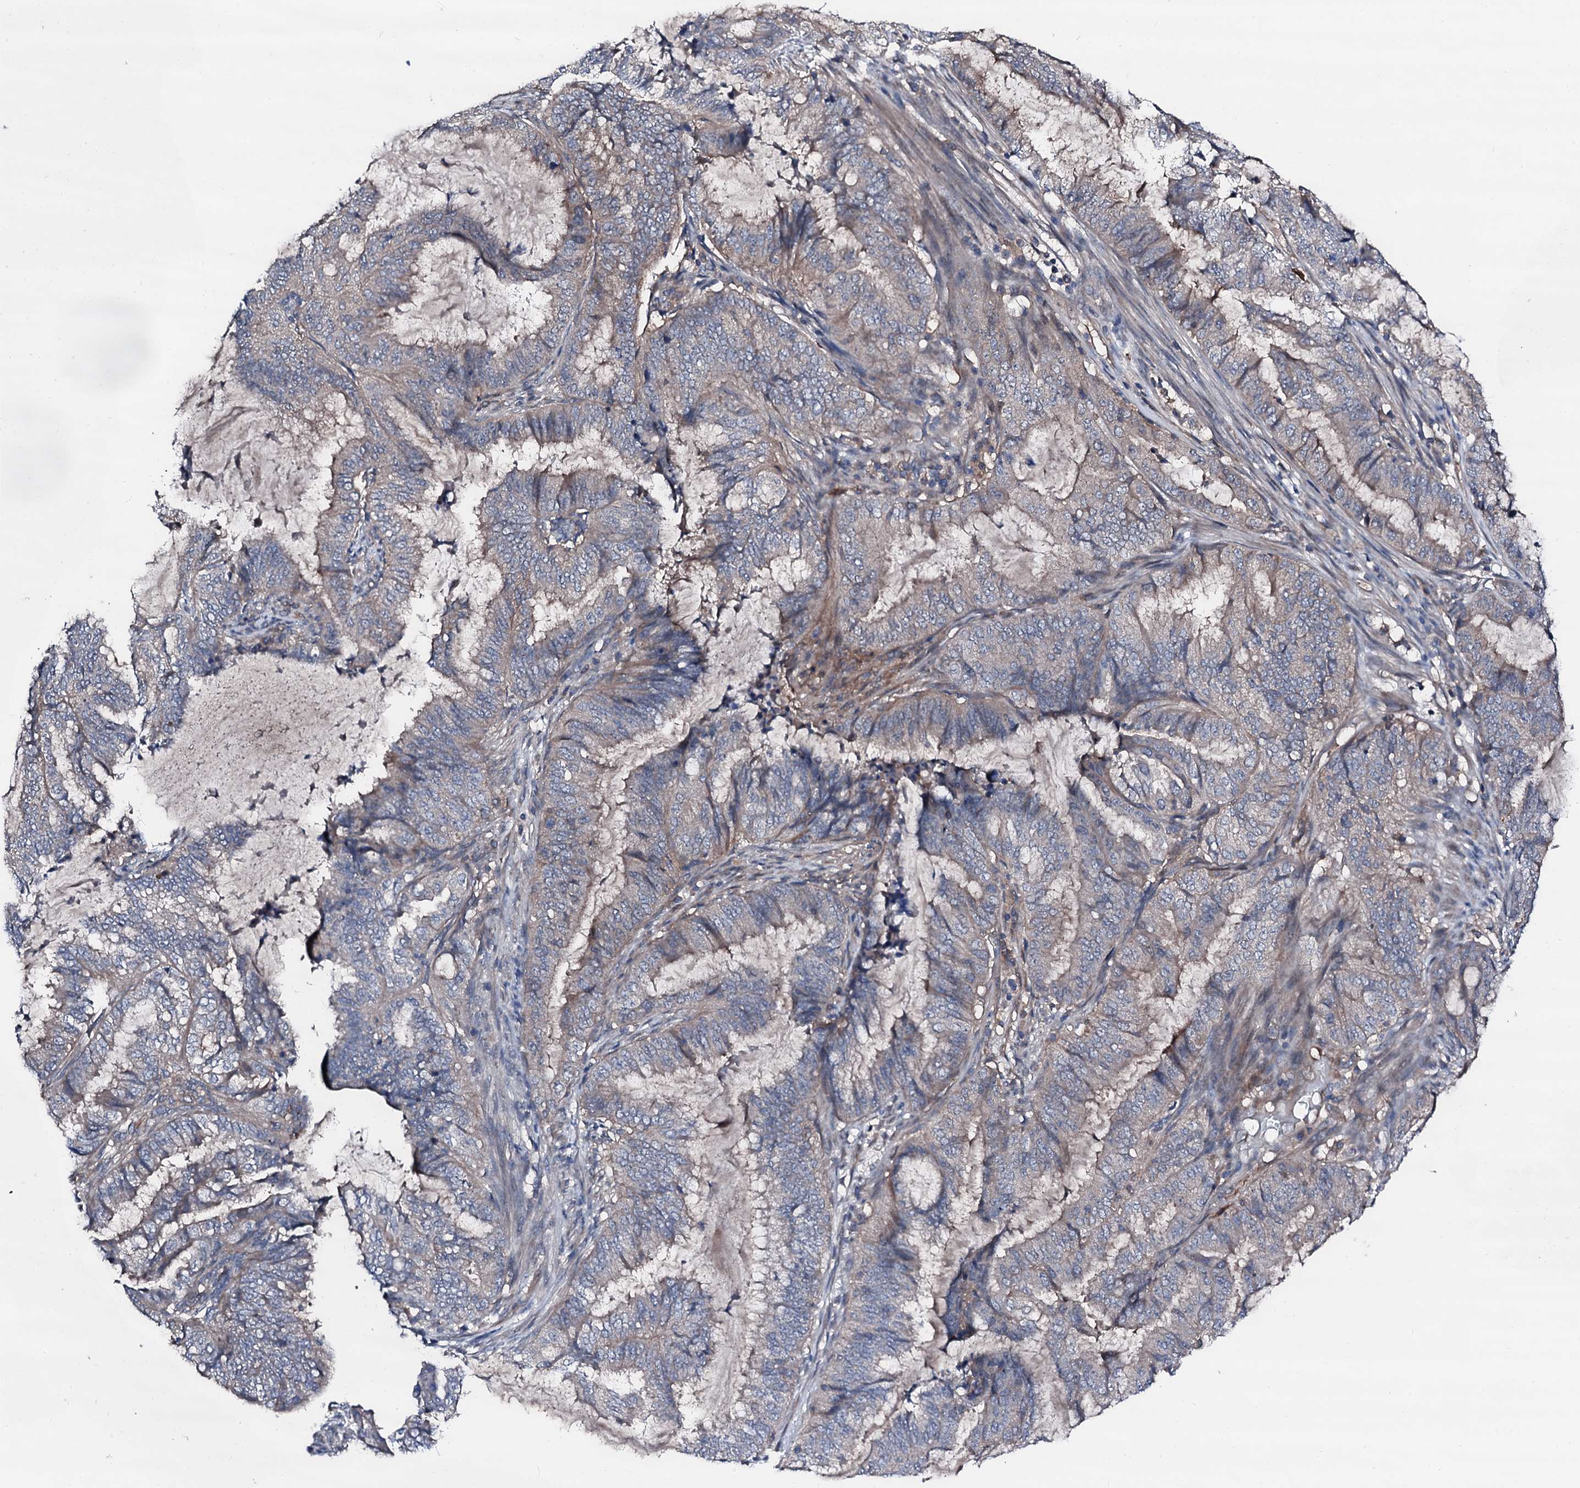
{"staining": {"intensity": "weak", "quantity": "<25%", "location": "cytoplasmic/membranous"}, "tissue": "endometrial cancer", "cell_type": "Tumor cells", "image_type": "cancer", "snomed": [{"axis": "morphology", "description": "Adenocarcinoma, NOS"}, {"axis": "topography", "description": "Endometrium"}], "caption": "An image of endometrial cancer stained for a protein exhibits no brown staining in tumor cells.", "gene": "TRAFD1", "patient": {"sex": "female", "age": 51}}